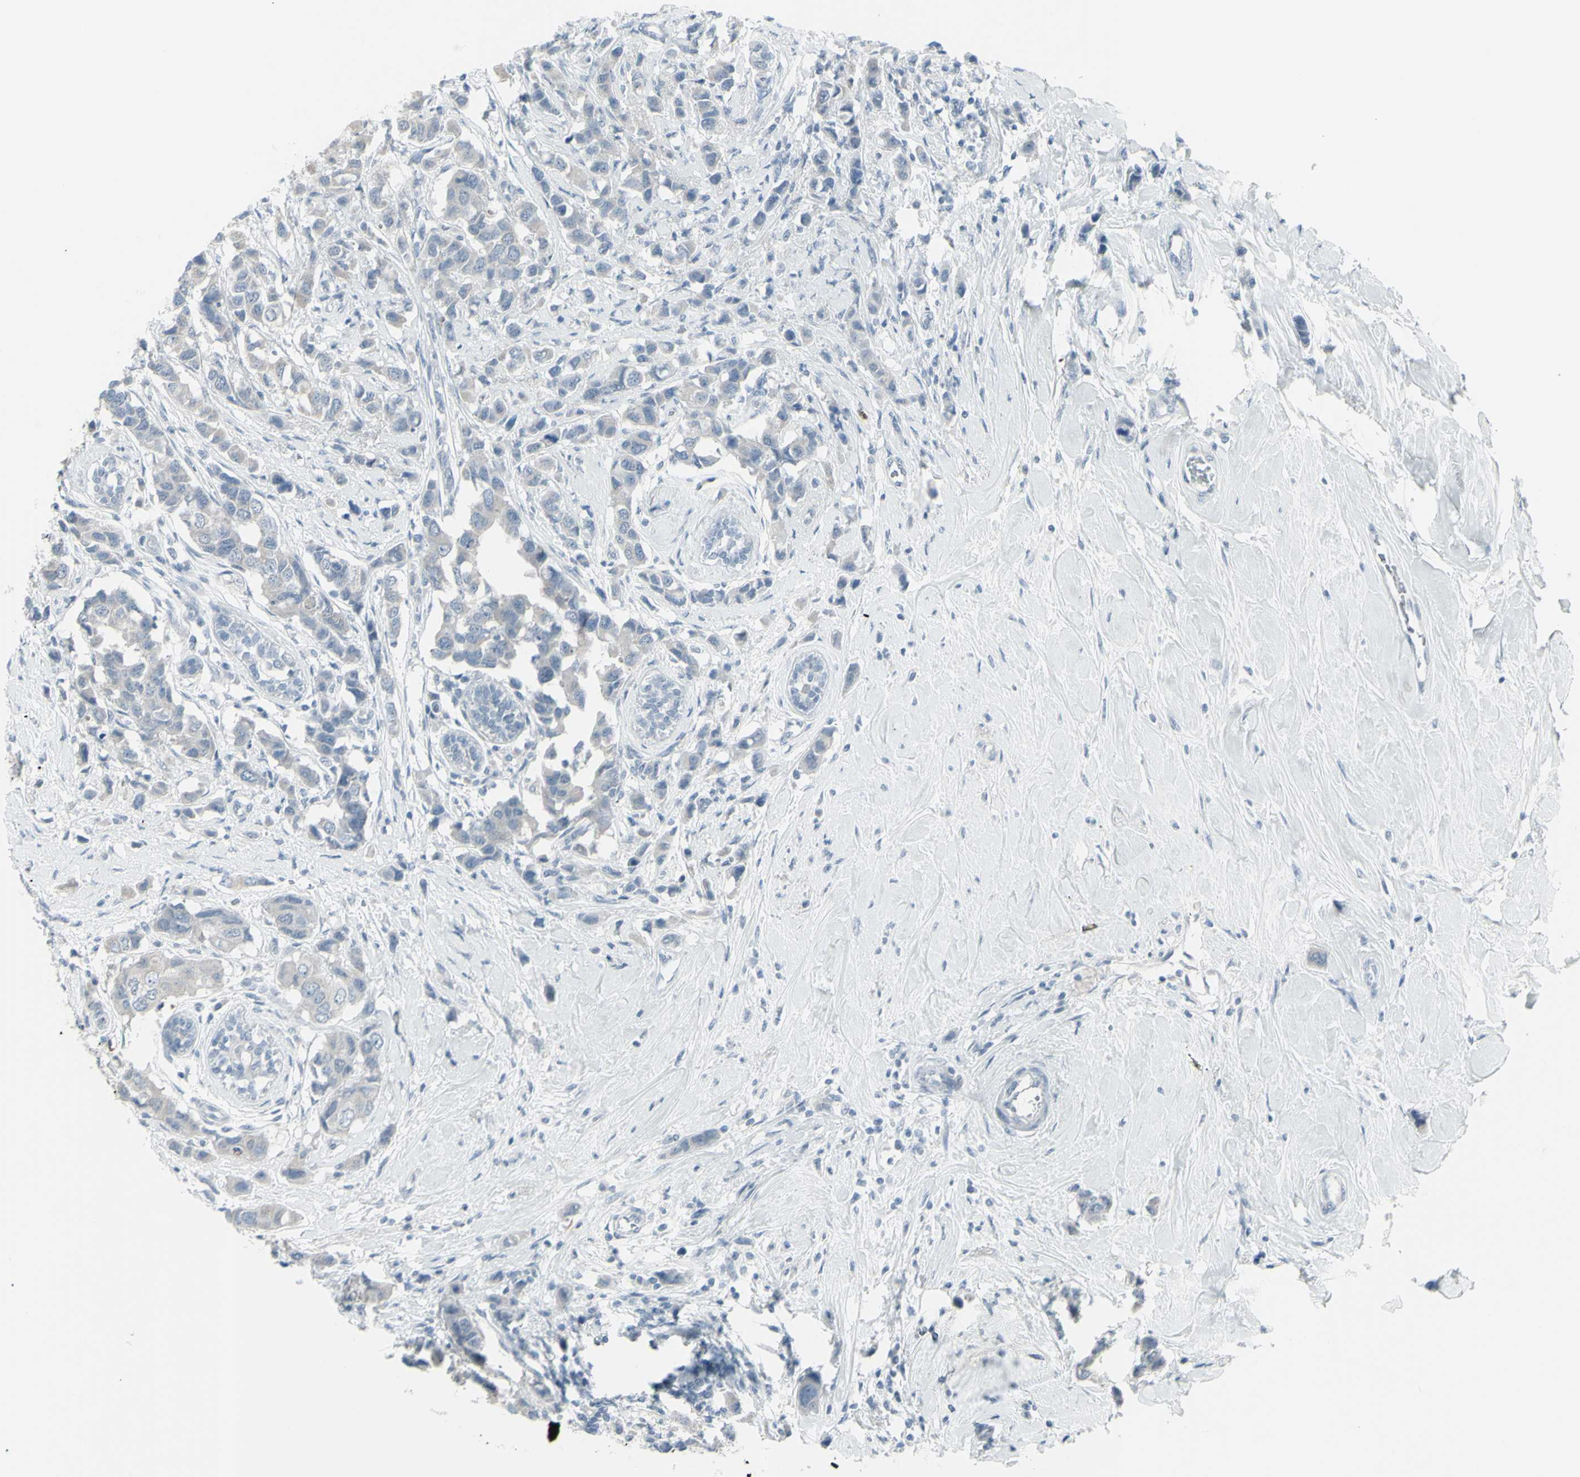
{"staining": {"intensity": "negative", "quantity": "none", "location": "none"}, "tissue": "breast cancer", "cell_type": "Tumor cells", "image_type": "cancer", "snomed": [{"axis": "morphology", "description": "Normal tissue, NOS"}, {"axis": "morphology", "description": "Duct carcinoma"}, {"axis": "topography", "description": "Breast"}], "caption": "This is a micrograph of immunohistochemistry staining of breast cancer (infiltrating ductal carcinoma), which shows no staining in tumor cells.", "gene": "RAB3A", "patient": {"sex": "female", "age": 50}}